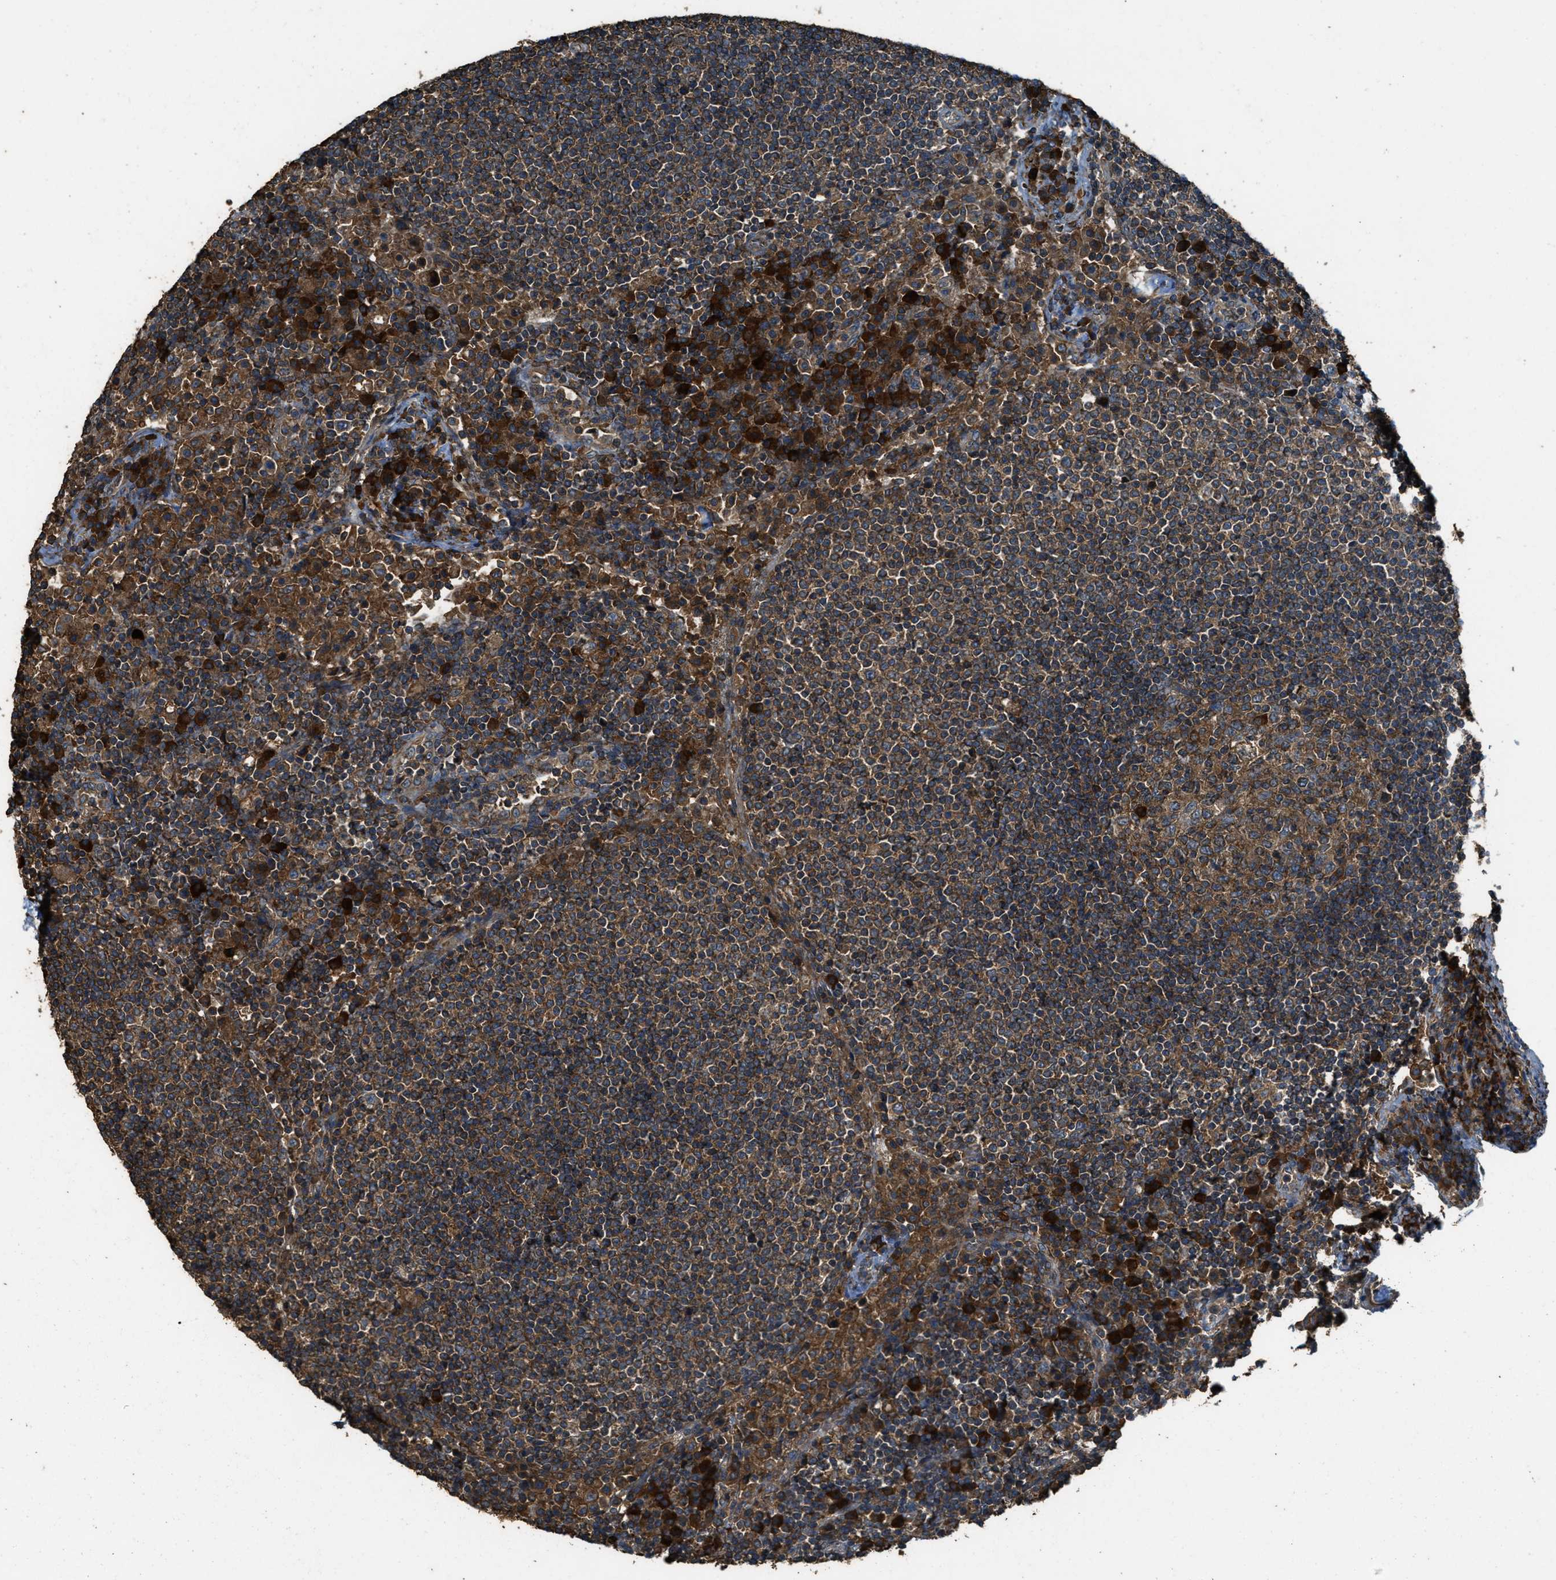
{"staining": {"intensity": "moderate", "quantity": ">75%", "location": "cytoplasmic/membranous"}, "tissue": "lymph node", "cell_type": "Germinal center cells", "image_type": "normal", "snomed": [{"axis": "morphology", "description": "Normal tissue, NOS"}, {"axis": "topography", "description": "Lymph node"}], "caption": "IHC (DAB (3,3'-diaminobenzidine)) staining of normal lymph node displays moderate cytoplasmic/membranous protein staining in about >75% of germinal center cells. Immunohistochemistry (ihc) stains the protein in brown and the nuclei are stained blue.", "gene": "MAP3K8", "patient": {"sex": "female", "age": 53}}